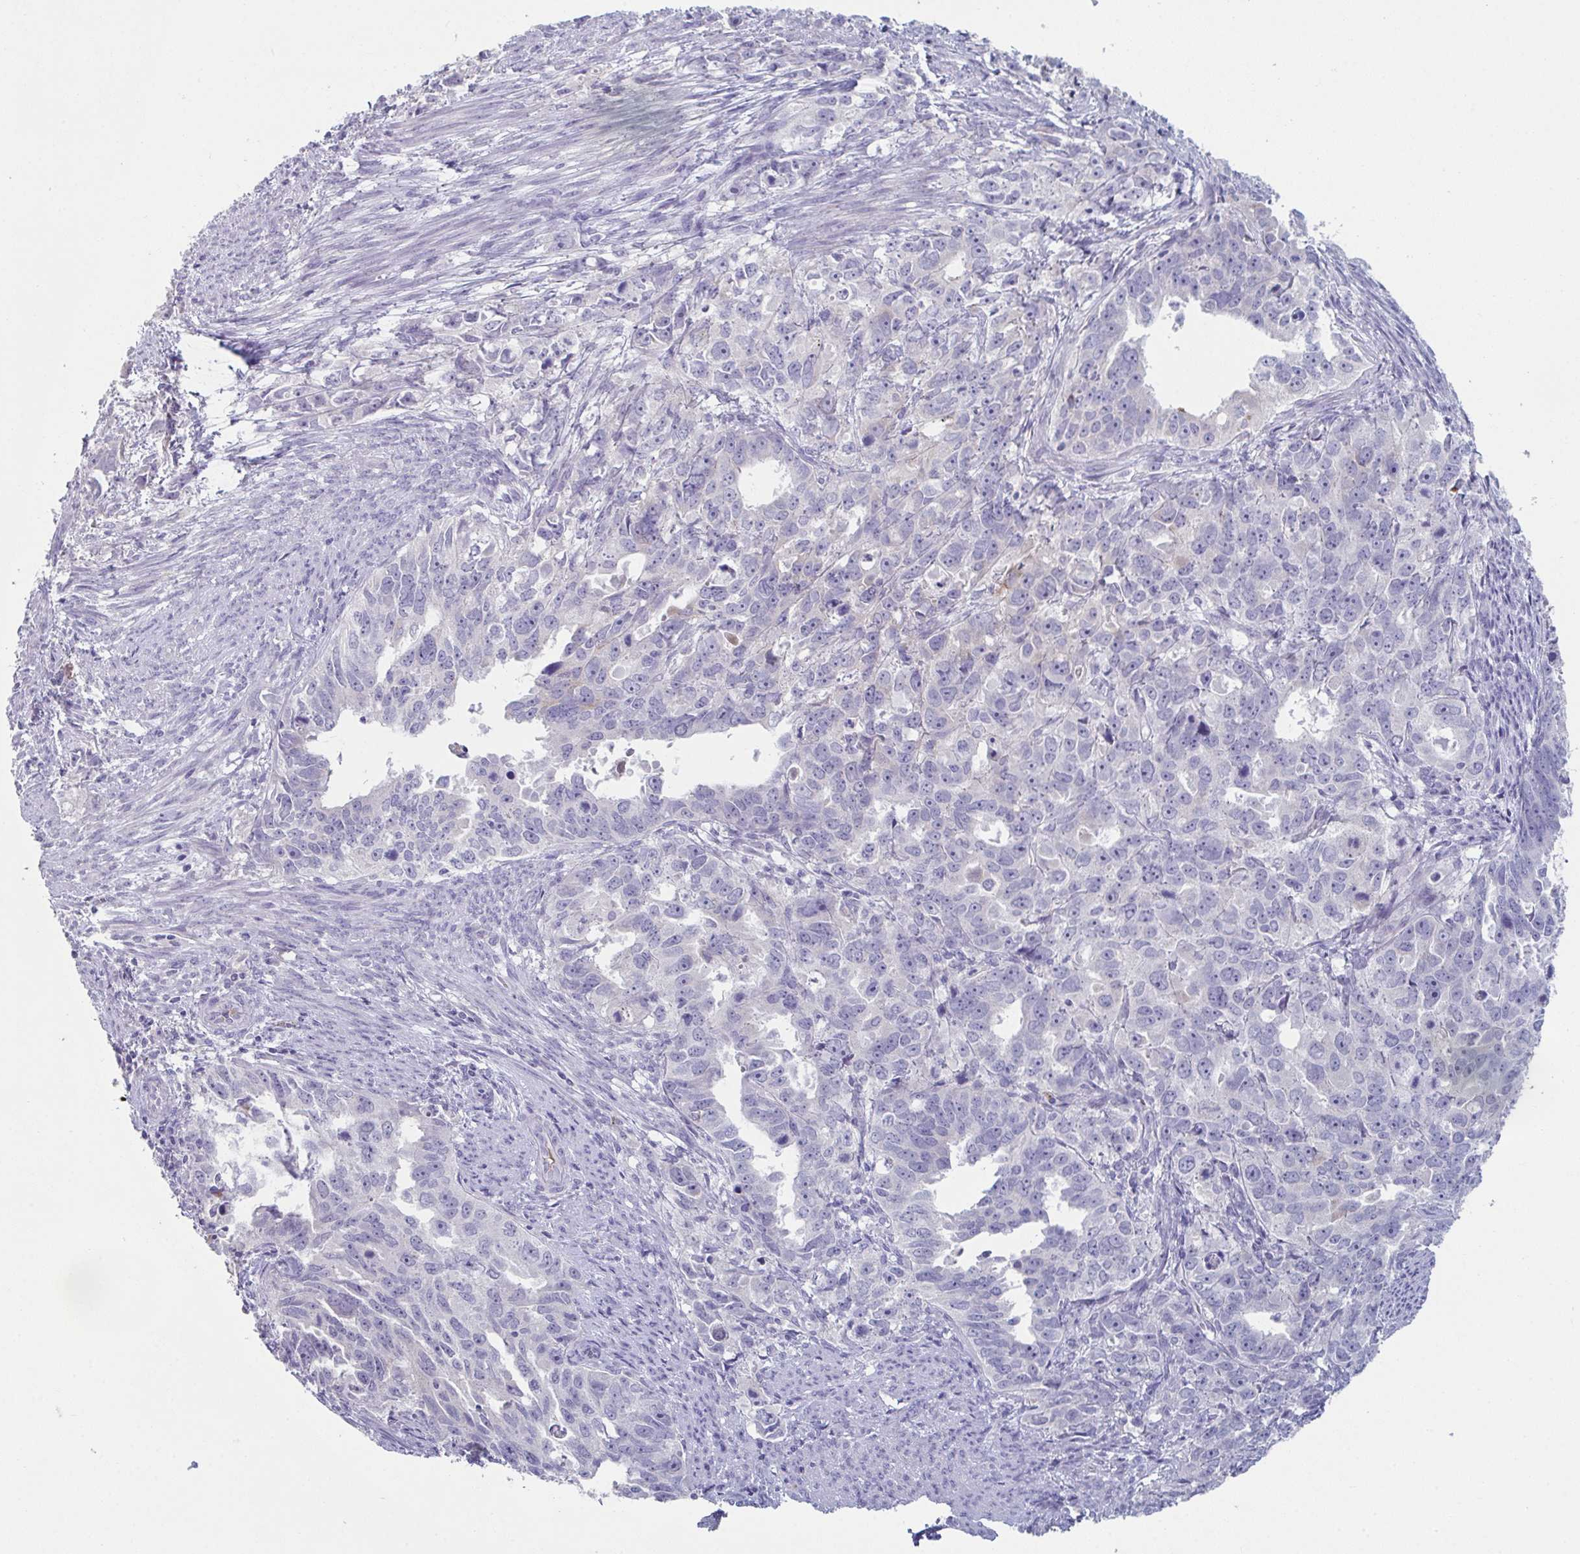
{"staining": {"intensity": "negative", "quantity": "none", "location": "none"}, "tissue": "endometrial cancer", "cell_type": "Tumor cells", "image_type": "cancer", "snomed": [{"axis": "morphology", "description": "Adenocarcinoma, NOS"}, {"axis": "topography", "description": "Endometrium"}], "caption": "There is no significant expression in tumor cells of endometrial cancer.", "gene": "ADAM21", "patient": {"sex": "female", "age": 65}}